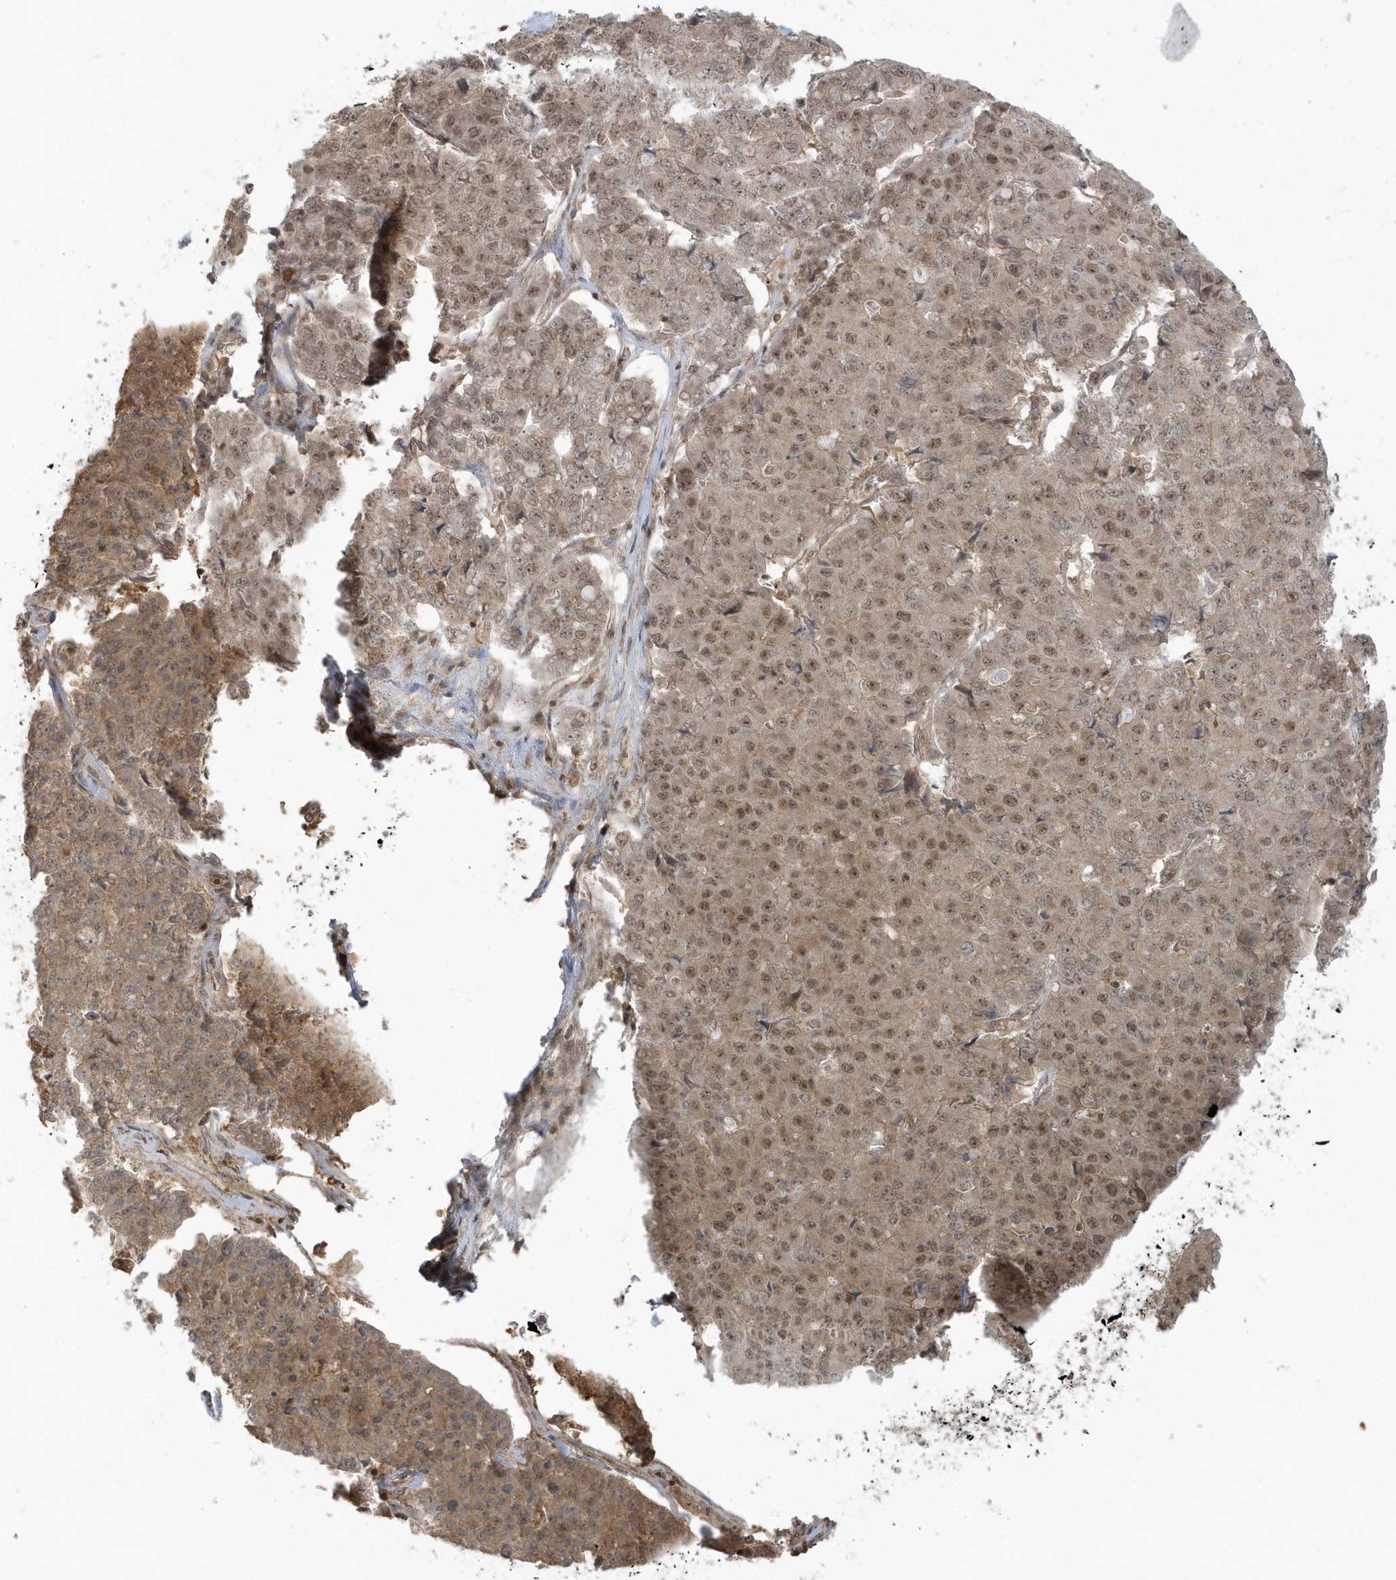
{"staining": {"intensity": "moderate", "quantity": ">75%", "location": "nuclear"}, "tissue": "pancreatic cancer", "cell_type": "Tumor cells", "image_type": "cancer", "snomed": [{"axis": "morphology", "description": "Adenocarcinoma, NOS"}, {"axis": "topography", "description": "Pancreas"}], "caption": "Brown immunohistochemical staining in human pancreatic cancer (adenocarcinoma) reveals moderate nuclear staining in approximately >75% of tumor cells.", "gene": "PPP1R7", "patient": {"sex": "male", "age": 50}}